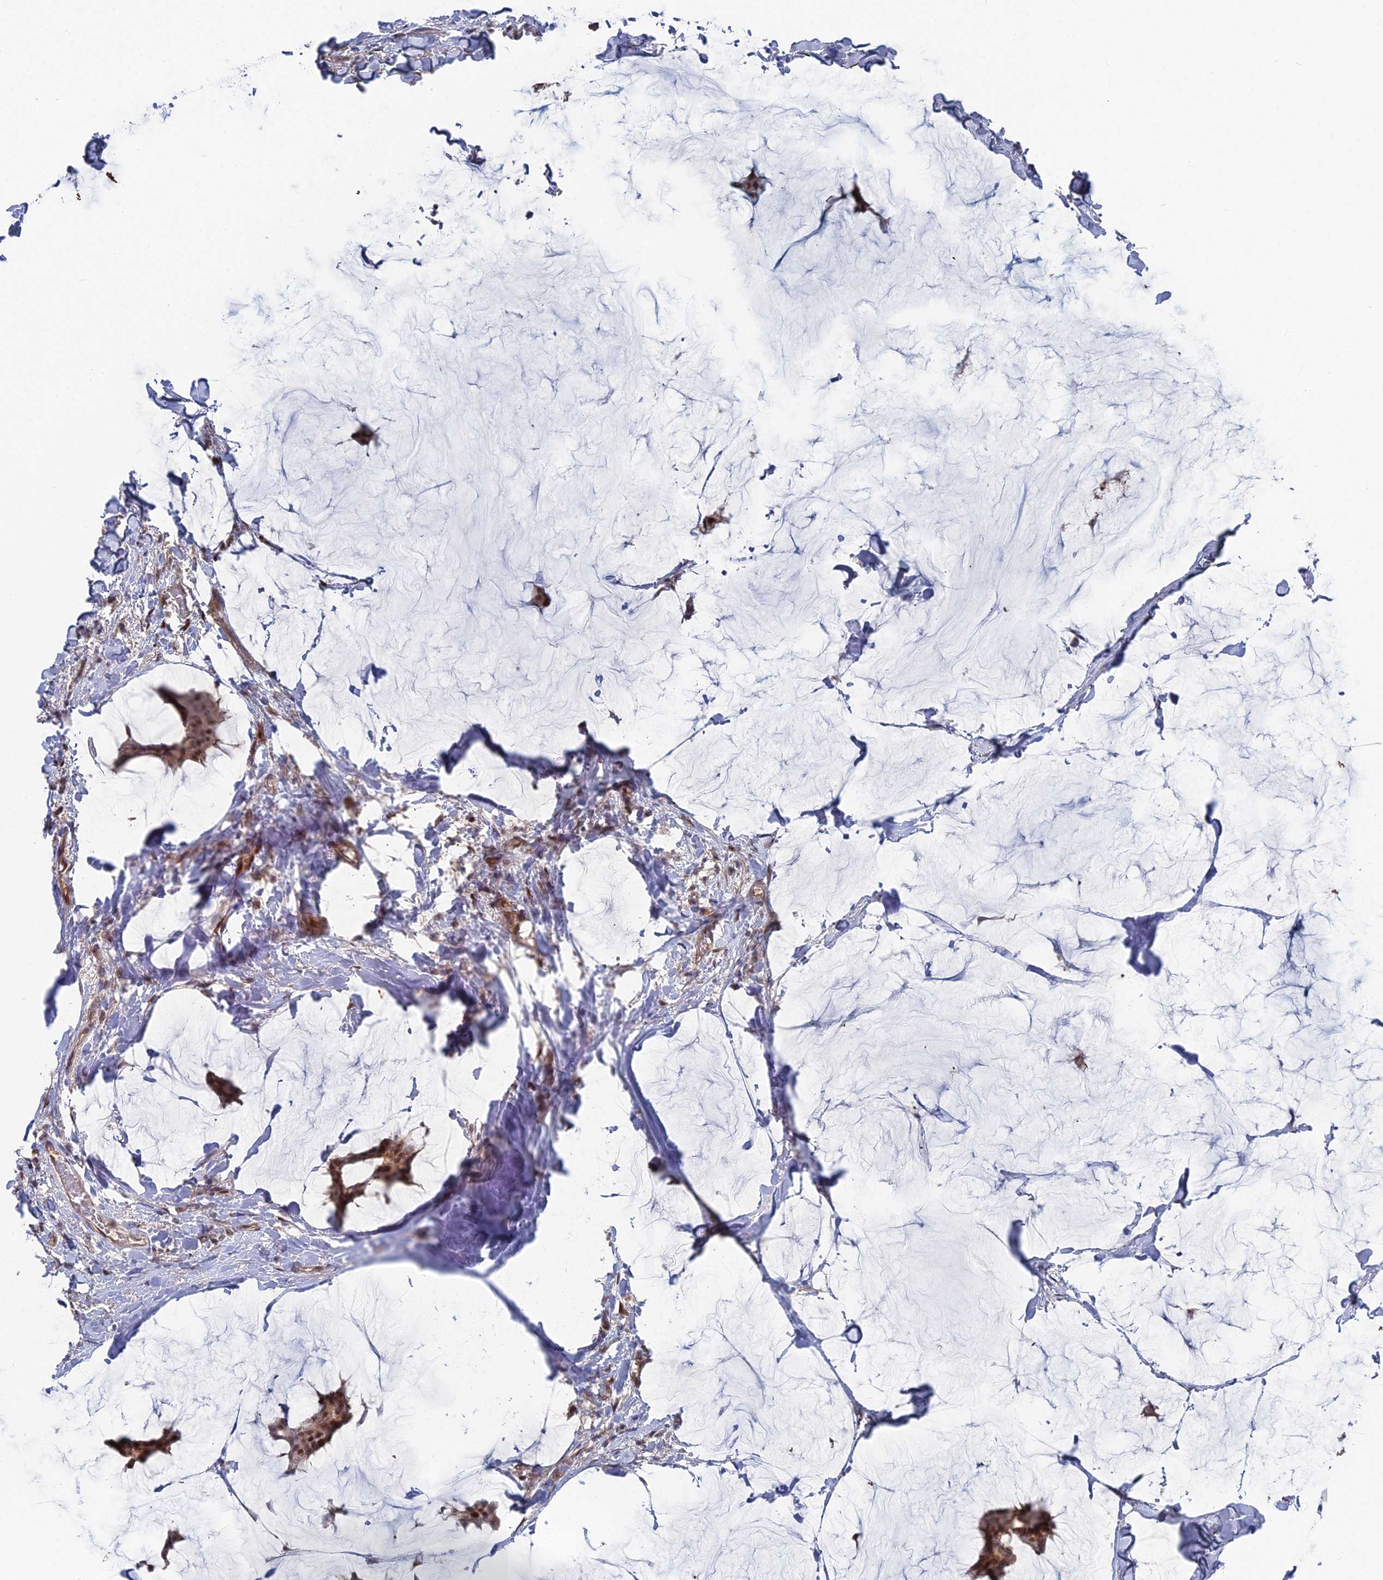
{"staining": {"intensity": "moderate", "quantity": "25%-75%", "location": "cytoplasmic/membranous,nuclear"}, "tissue": "breast cancer", "cell_type": "Tumor cells", "image_type": "cancer", "snomed": [{"axis": "morphology", "description": "Duct carcinoma"}, {"axis": "topography", "description": "Breast"}], "caption": "Infiltrating ductal carcinoma (breast) stained with a brown dye displays moderate cytoplasmic/membranous and nuclear positive positivity in about 25%-75% of tumor cells.", "gene": "UNC5D", "patient": {"sex": "female", "age": 93}}